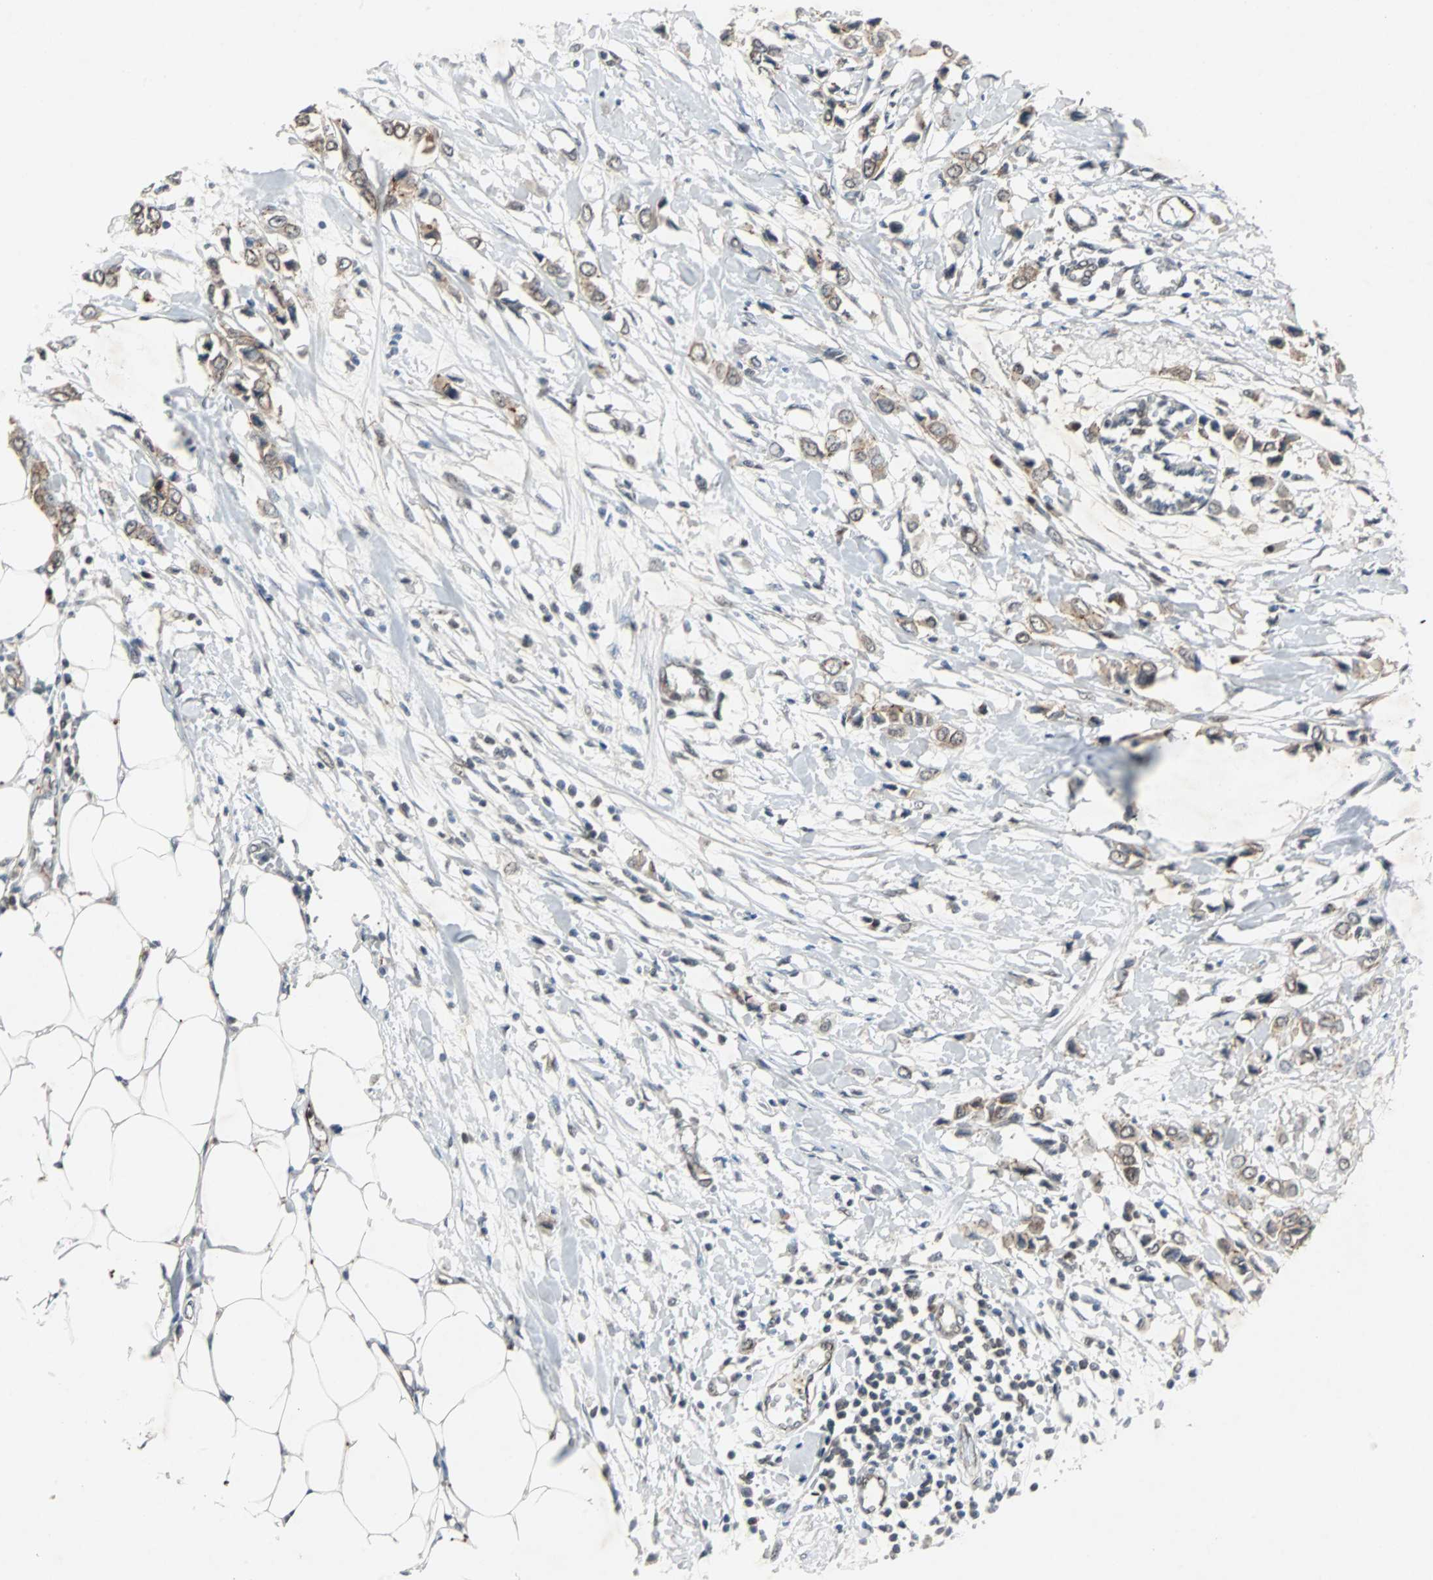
{"staining": {"intensity": "weak", "quantity": ">75%", "location": "cytoplasmic/membranous"}, "tissue": "breast cancer", "cell_type": "Tumor cells", "image_type": "cancer", "snomed": [{"axis": "morphology", "description": "Lobular carcinoma"}, {"axis": "topography", "description": "Breast"}], "caption": "IHC (DAB (3,3'-diaminobenzidine)) staining of lobular carcinoma (breast) displays weak cytoplasmic/membranous protein staining in approximately >75% of tumor cells. Immunohistochemistry (ihc) stains the protein of interest in brown and the nuclei are stained blue.", "gene": "LSR", "patient": {"sex": "female", "age": 51}}